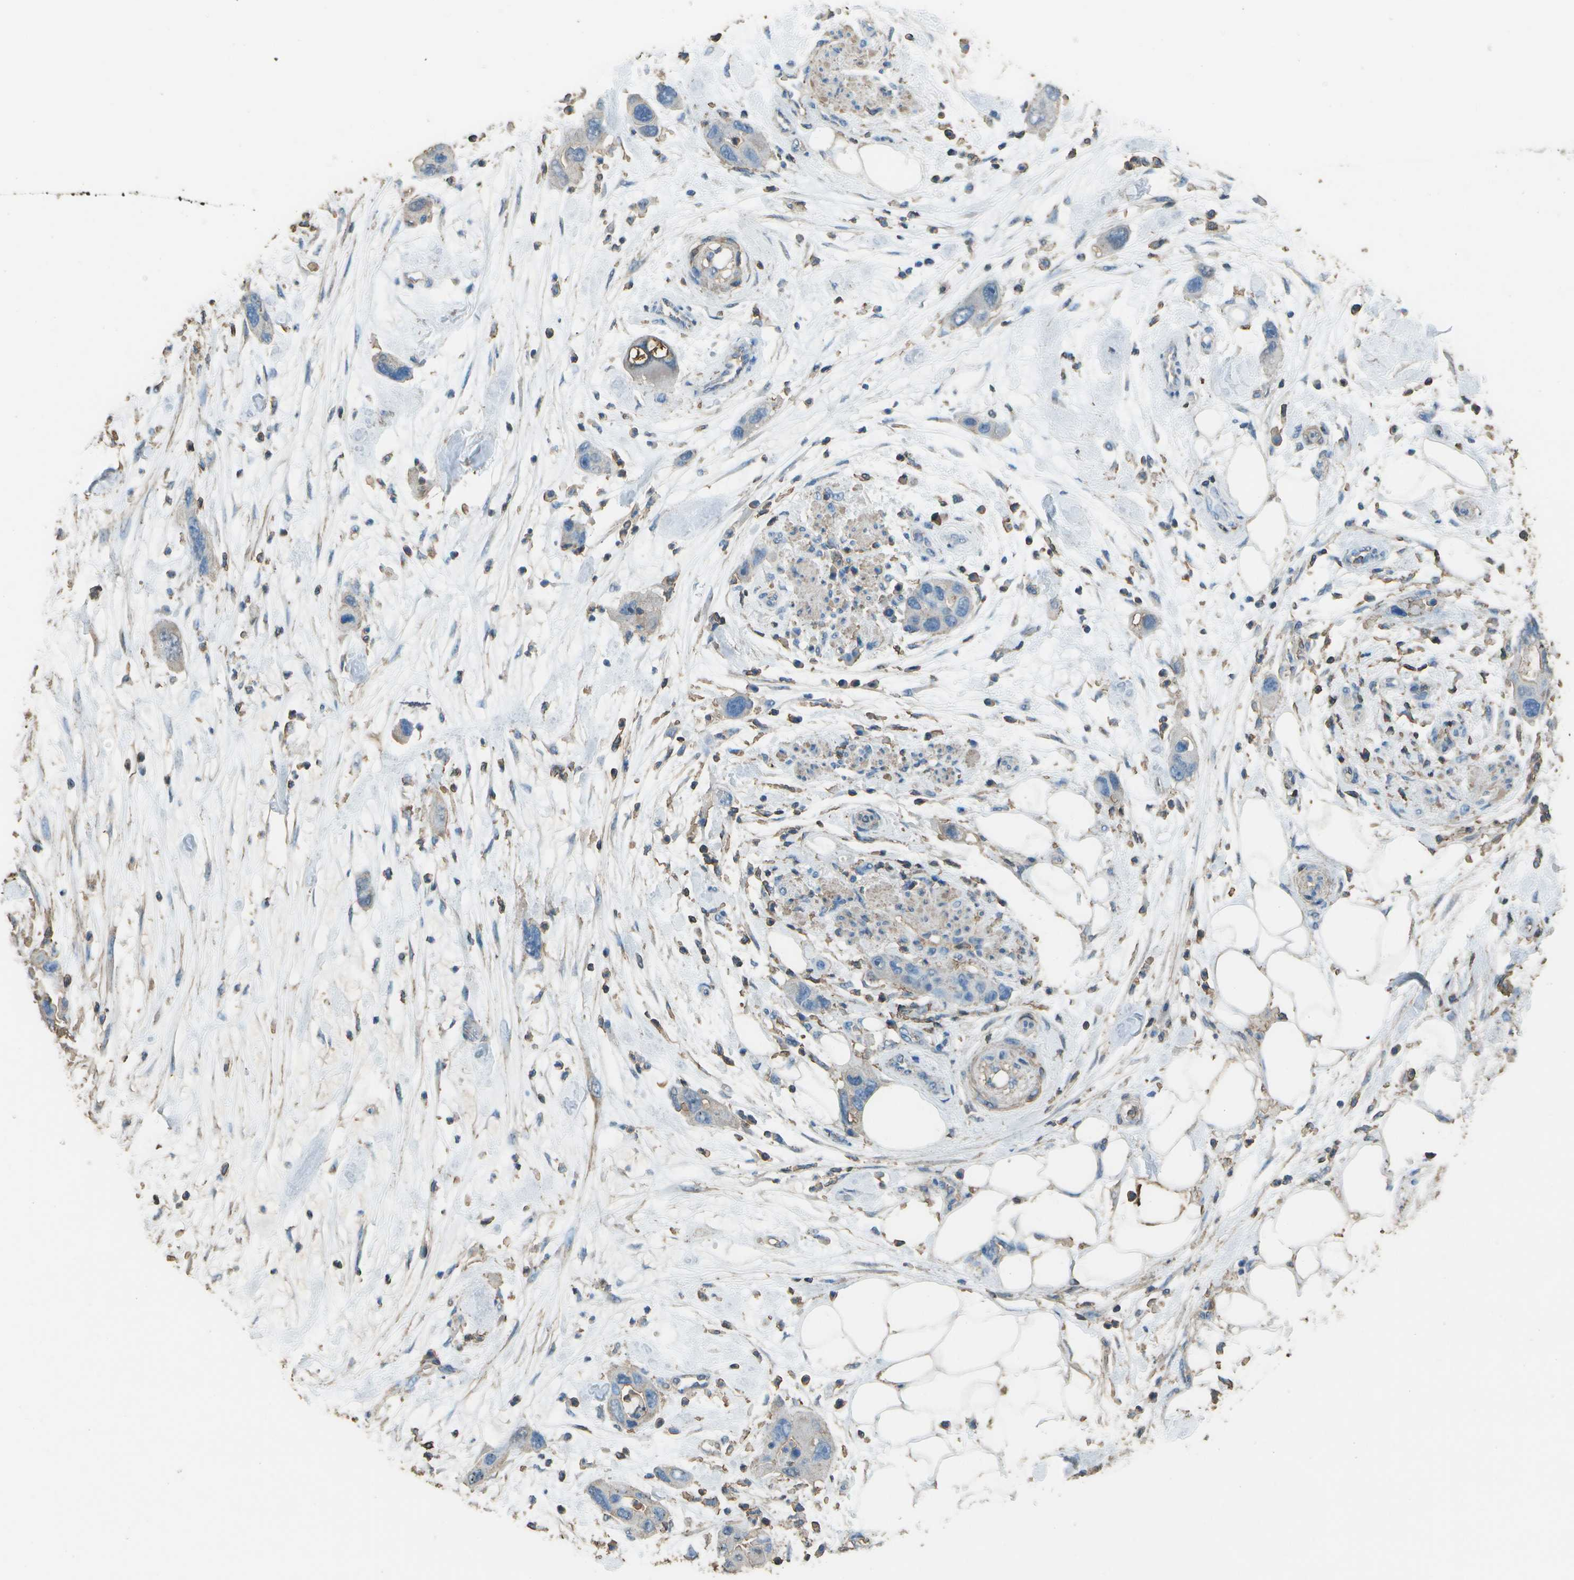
{"staining": {"intensity": "negative", "quantity": "none", "location": "none"}, "tissue": "pancreatic cancer", "cell_type": "Tumor cells", "image_type": "cancer", "snomed": [{"axis": "morphology", "description": "Normal tissue, NOS"}, {"axis": "morphology", "description": "Adenocarcinoma, NOS"}, {"axis": "topography", "description": "Pancreas"}], "caption": "DAB immunohistochemical staining of human adenocarcinoma (pancreatic) shows no significant staining in tumor cells.", "gene": "CYP4F11", "patient": {"sex": "female", "age": 71}}